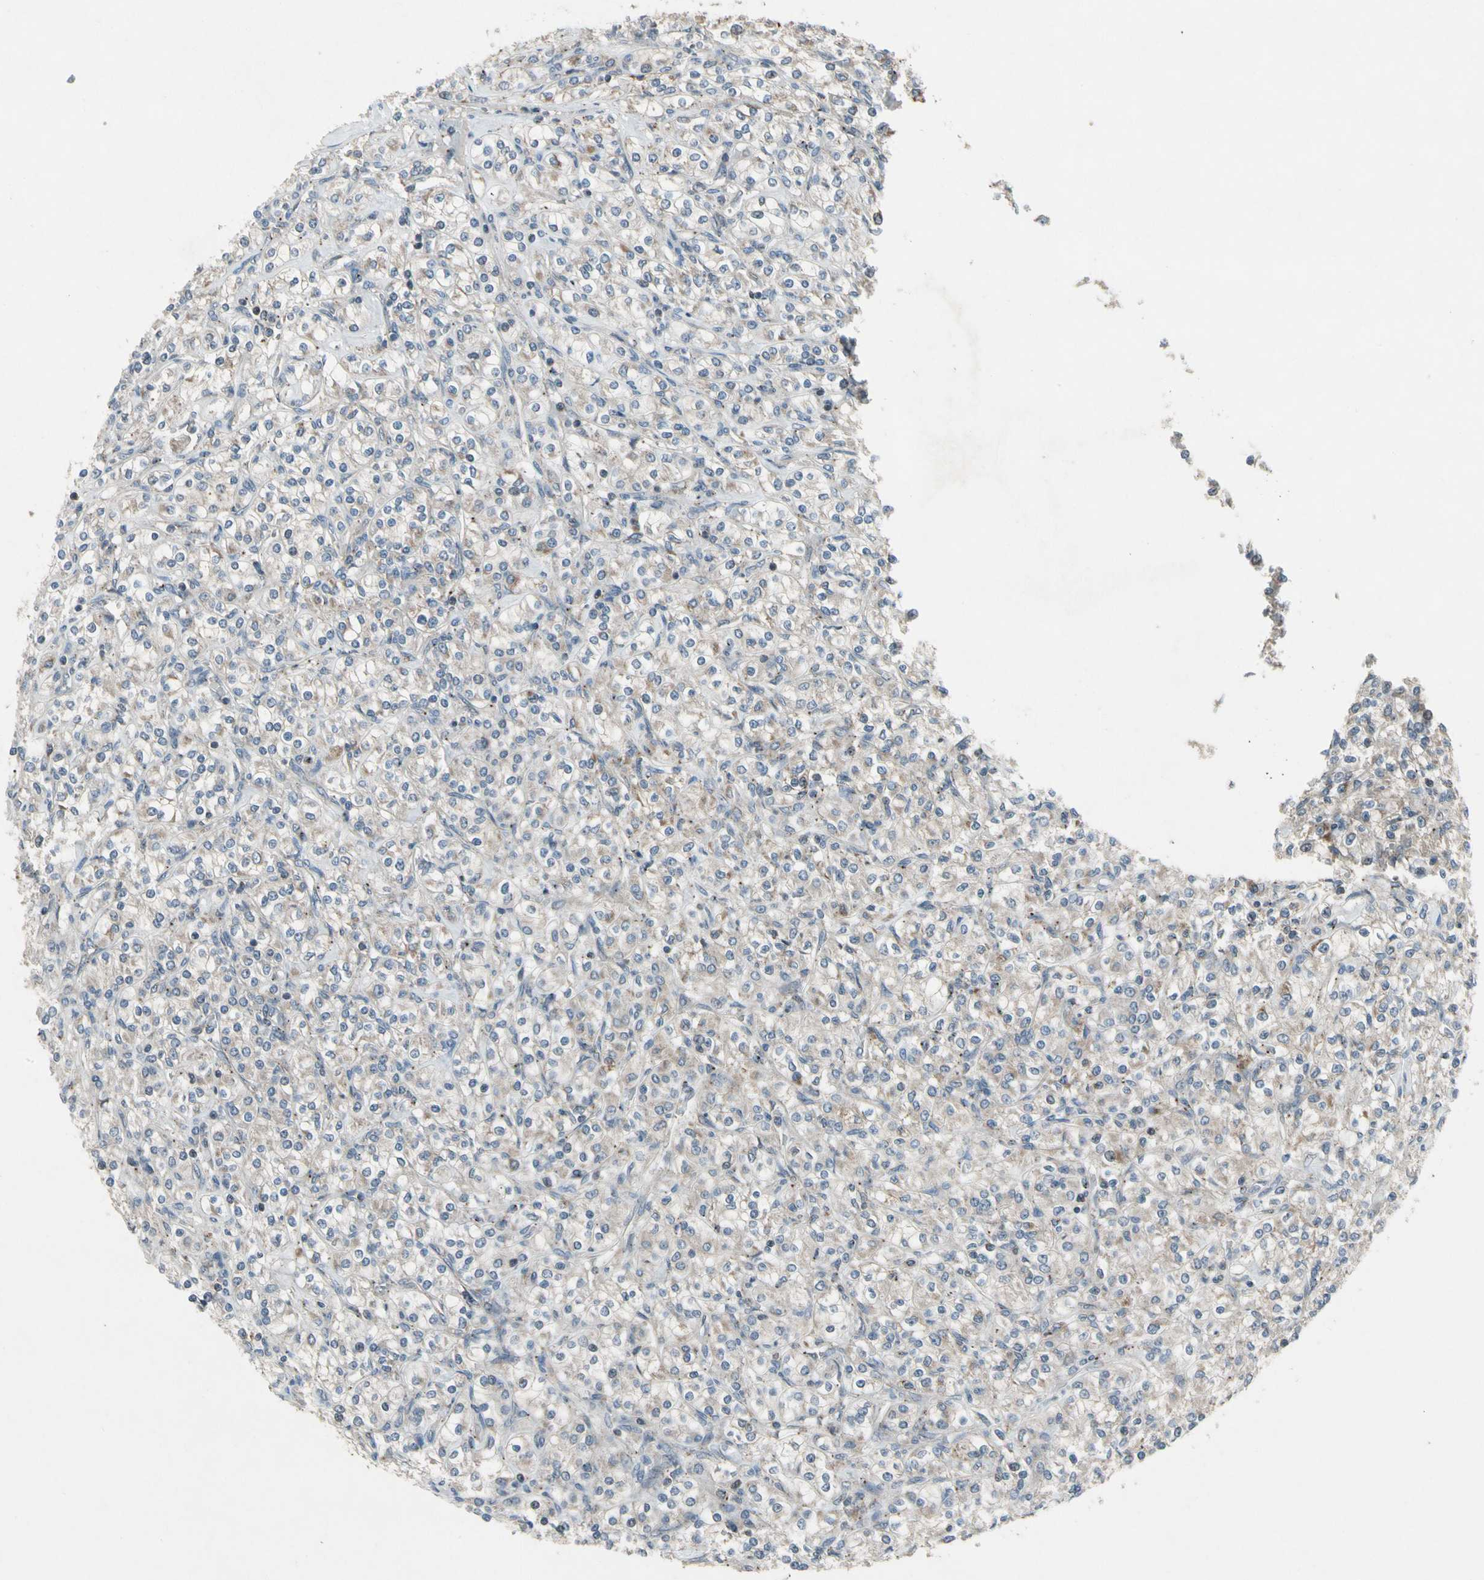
{"staining": {"intensity": "weak", "quantity": "25%-75%", "location": "cytoplasmic/membranous"}, "tissue": "renal cancer", "cell_type": "Tumor cells", "image_type": "cancer", "snomed": [{"axis": "morphology", "description": "Adenocarcinoma, NOS"}, {"axis": "topography", "description": "Kidney"}], "caption": "The histopathology image reveals staining of adenocarcinoma (renal), revealing weak cytoplasmic/membranous protein staining (brown color) within tumor cells.", "gene": "NMI", "patient": {"sex": "male", "age": 77}}